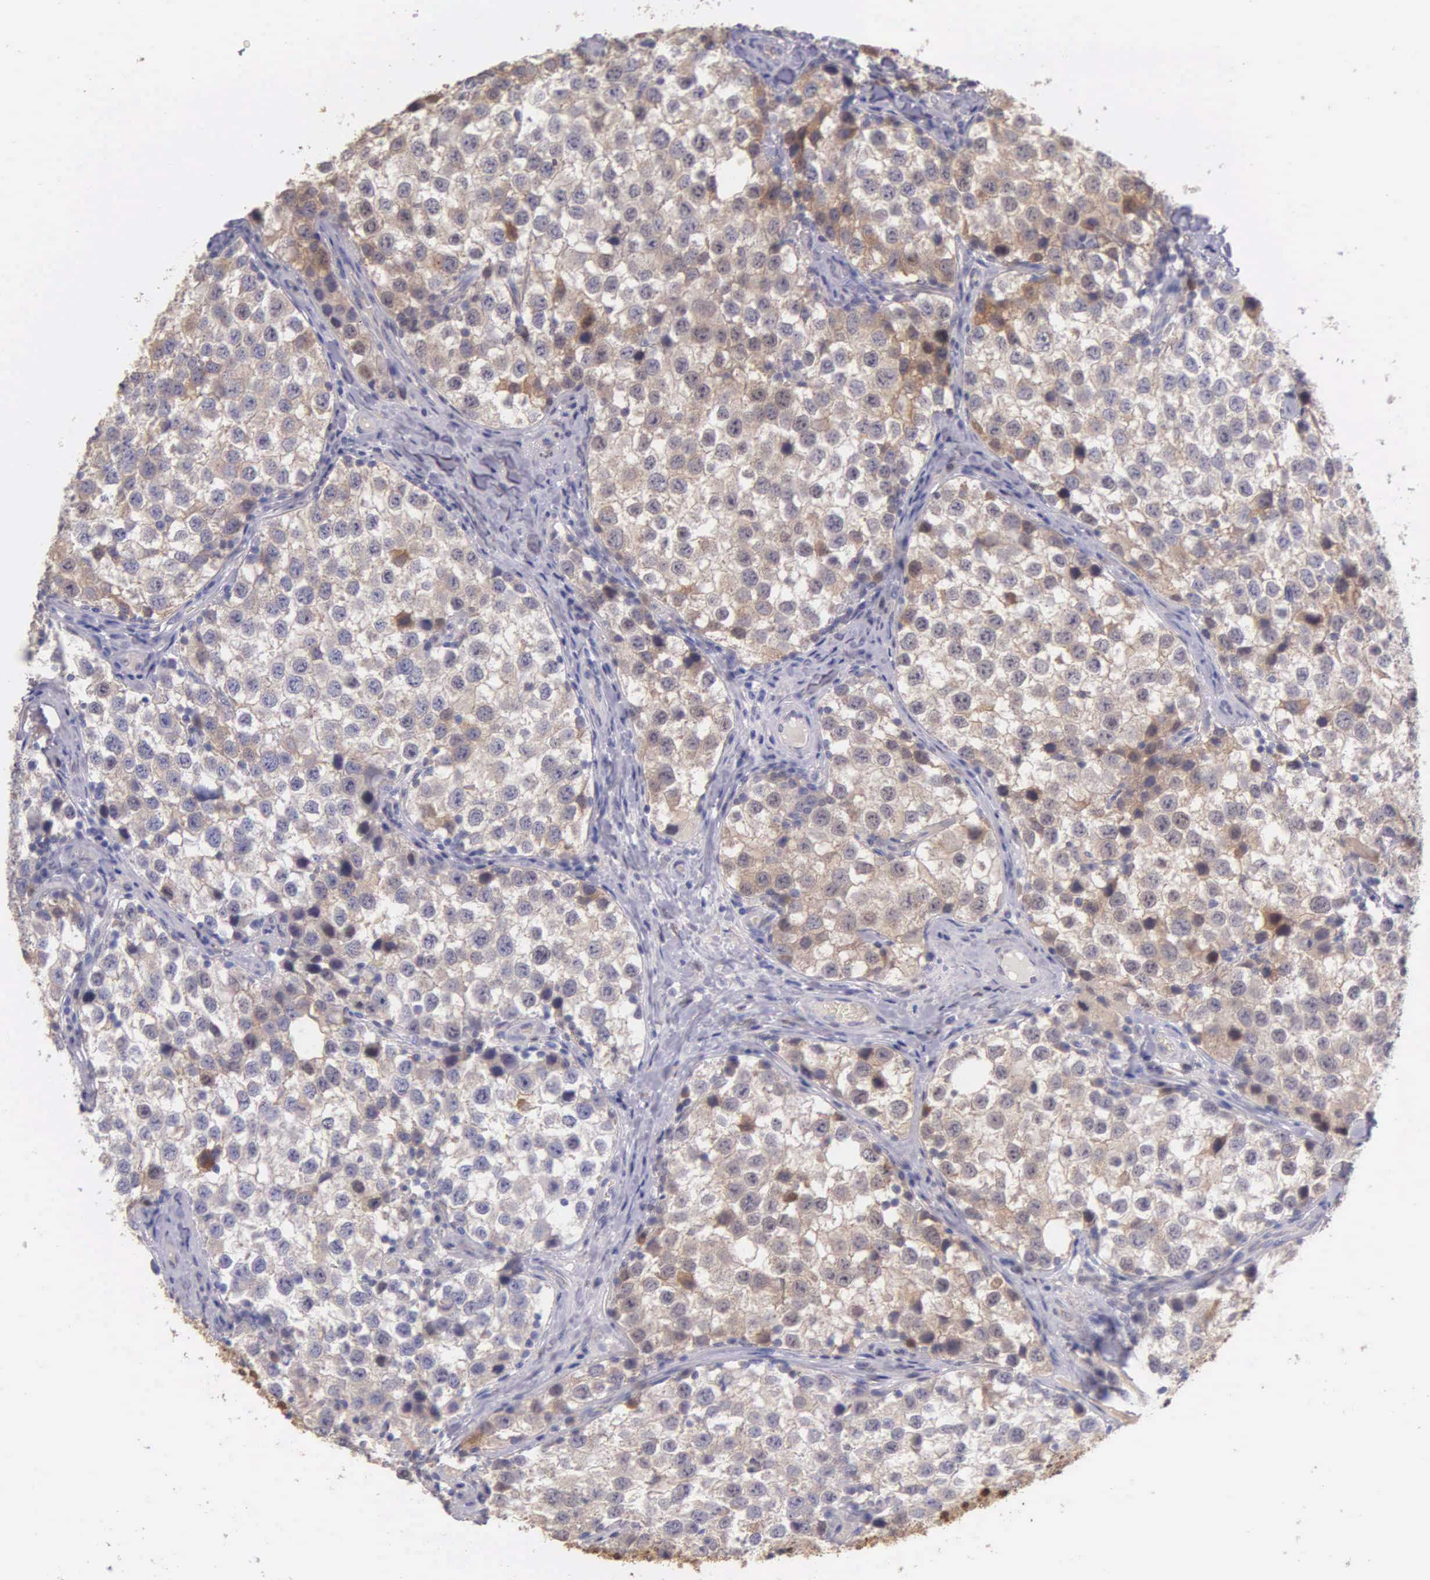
{"staining": {"intensity": "moderate", "quantity": "<25%", "location": "cytoplasmic/membranous"}, "tissue": "testis cancer", "cell_type": "Tumor cells", "image_type": "cancer", "snomed": [{"axis": "morphology", "description": "Seminoma, NOS"}, {"axis": "topography", "description": "Testis"}], "caption": "Immunohistochemical staining of human testis seminoma demonstrates moderate cytoplasmic/membranous protein positivity in about <25% of tumor cells. The staining was performed using DAB (3,3'-diaminobenzidine), with brown indicating positive protein expression. Nuclei are stained blue with hematoxylin.", "gene": "GSTT2", "patient": {"sex": "male", "age": 39}}